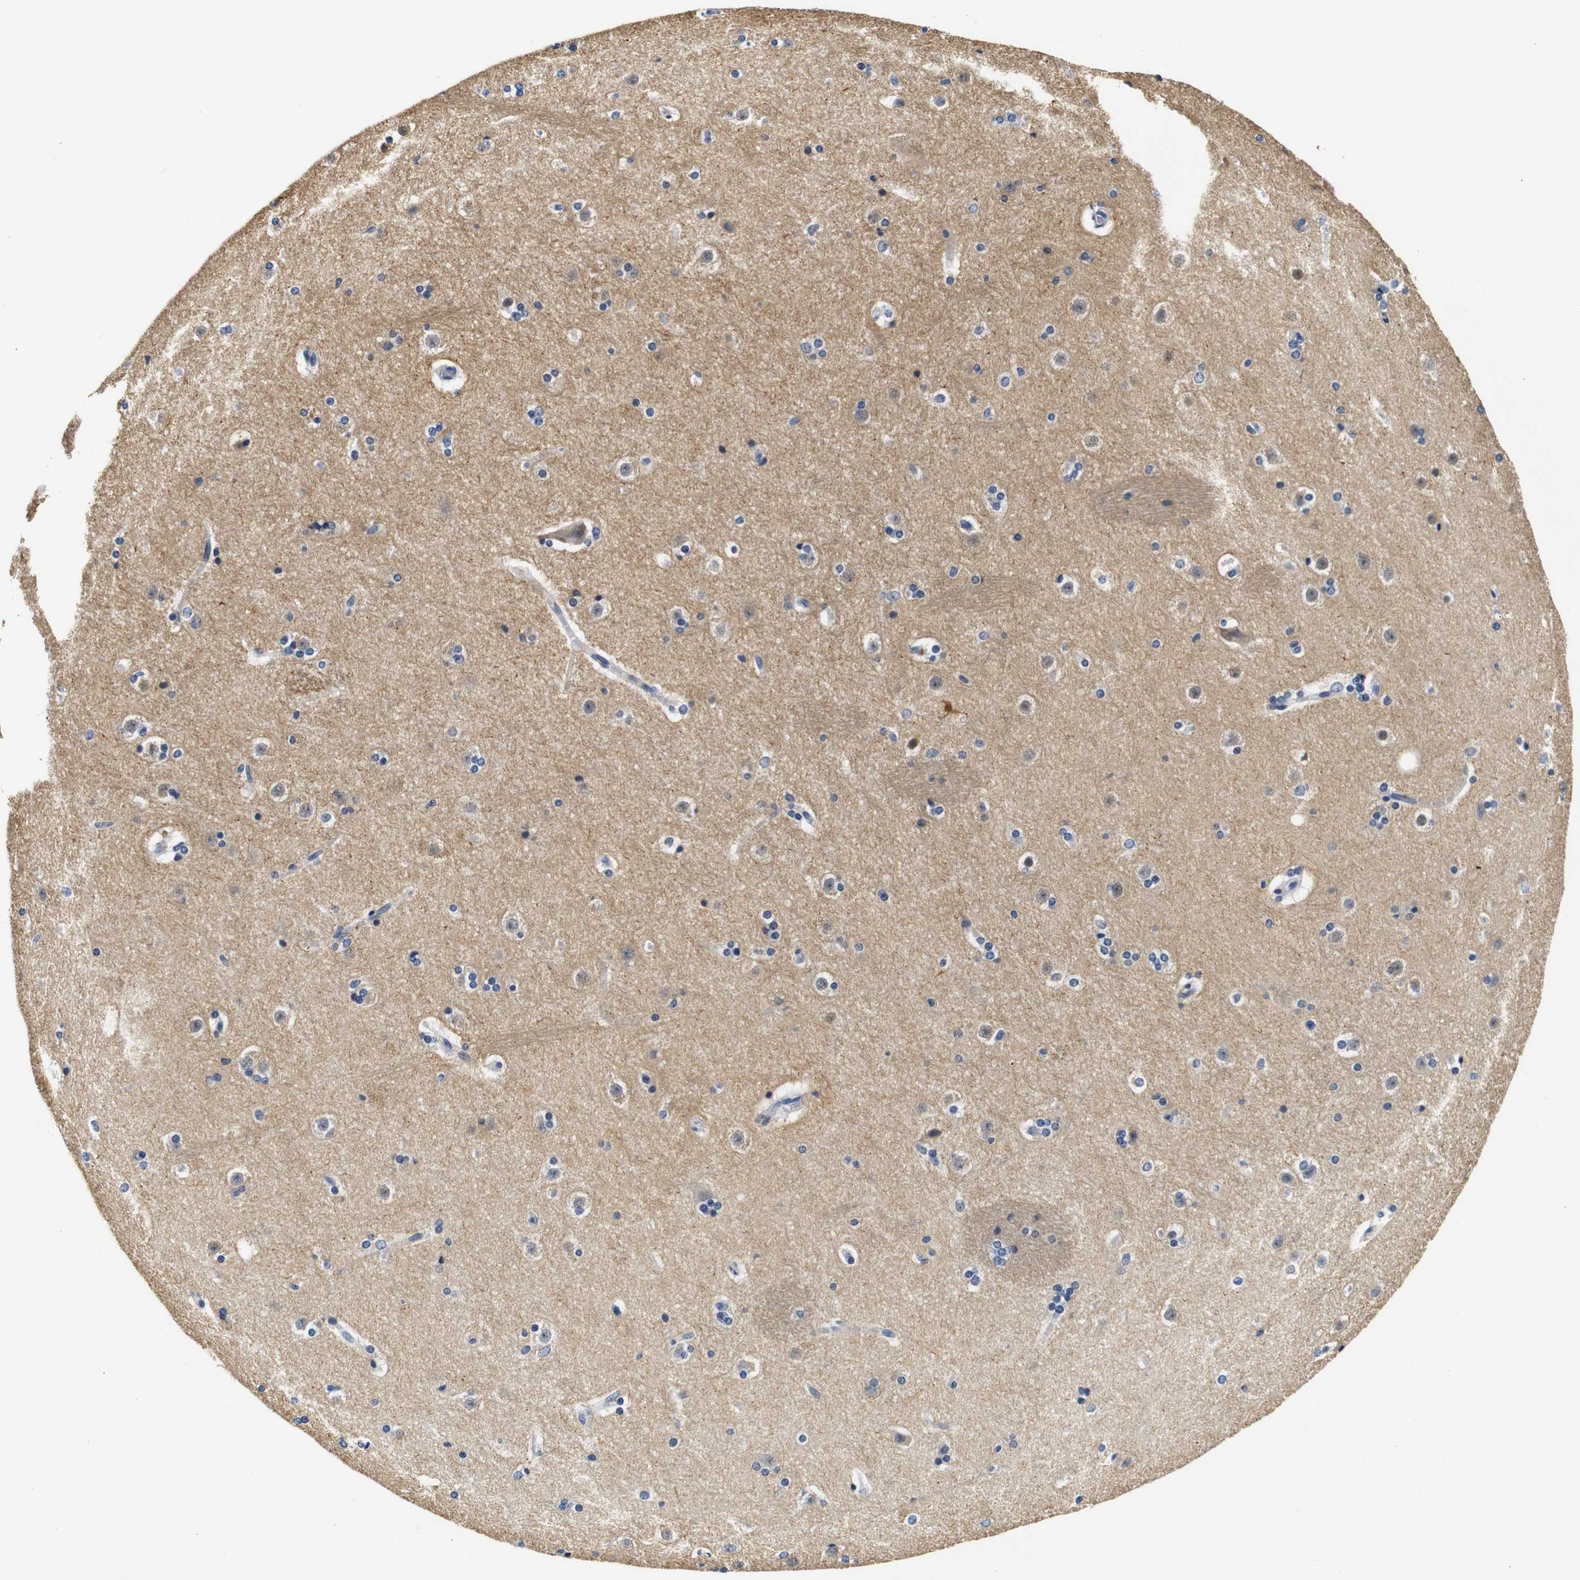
{"staining": {"intensity": "negative", "quantity": "none", "location": "none"}, "tissue": "caudate", "cell_type": "Glial cells", "image_type": "normal", "snomed": [{"axis": "morphology", "description": "Normal tissue, NOS"}, {"axis": "topography", "description": "Lateral ventricle wall"}], "caption": "Human caudate stained for a protein using IHC exhibits no staining in glial cells.", "gene": "GP1BA", "patient": {"sex": "female", "age": 19}}